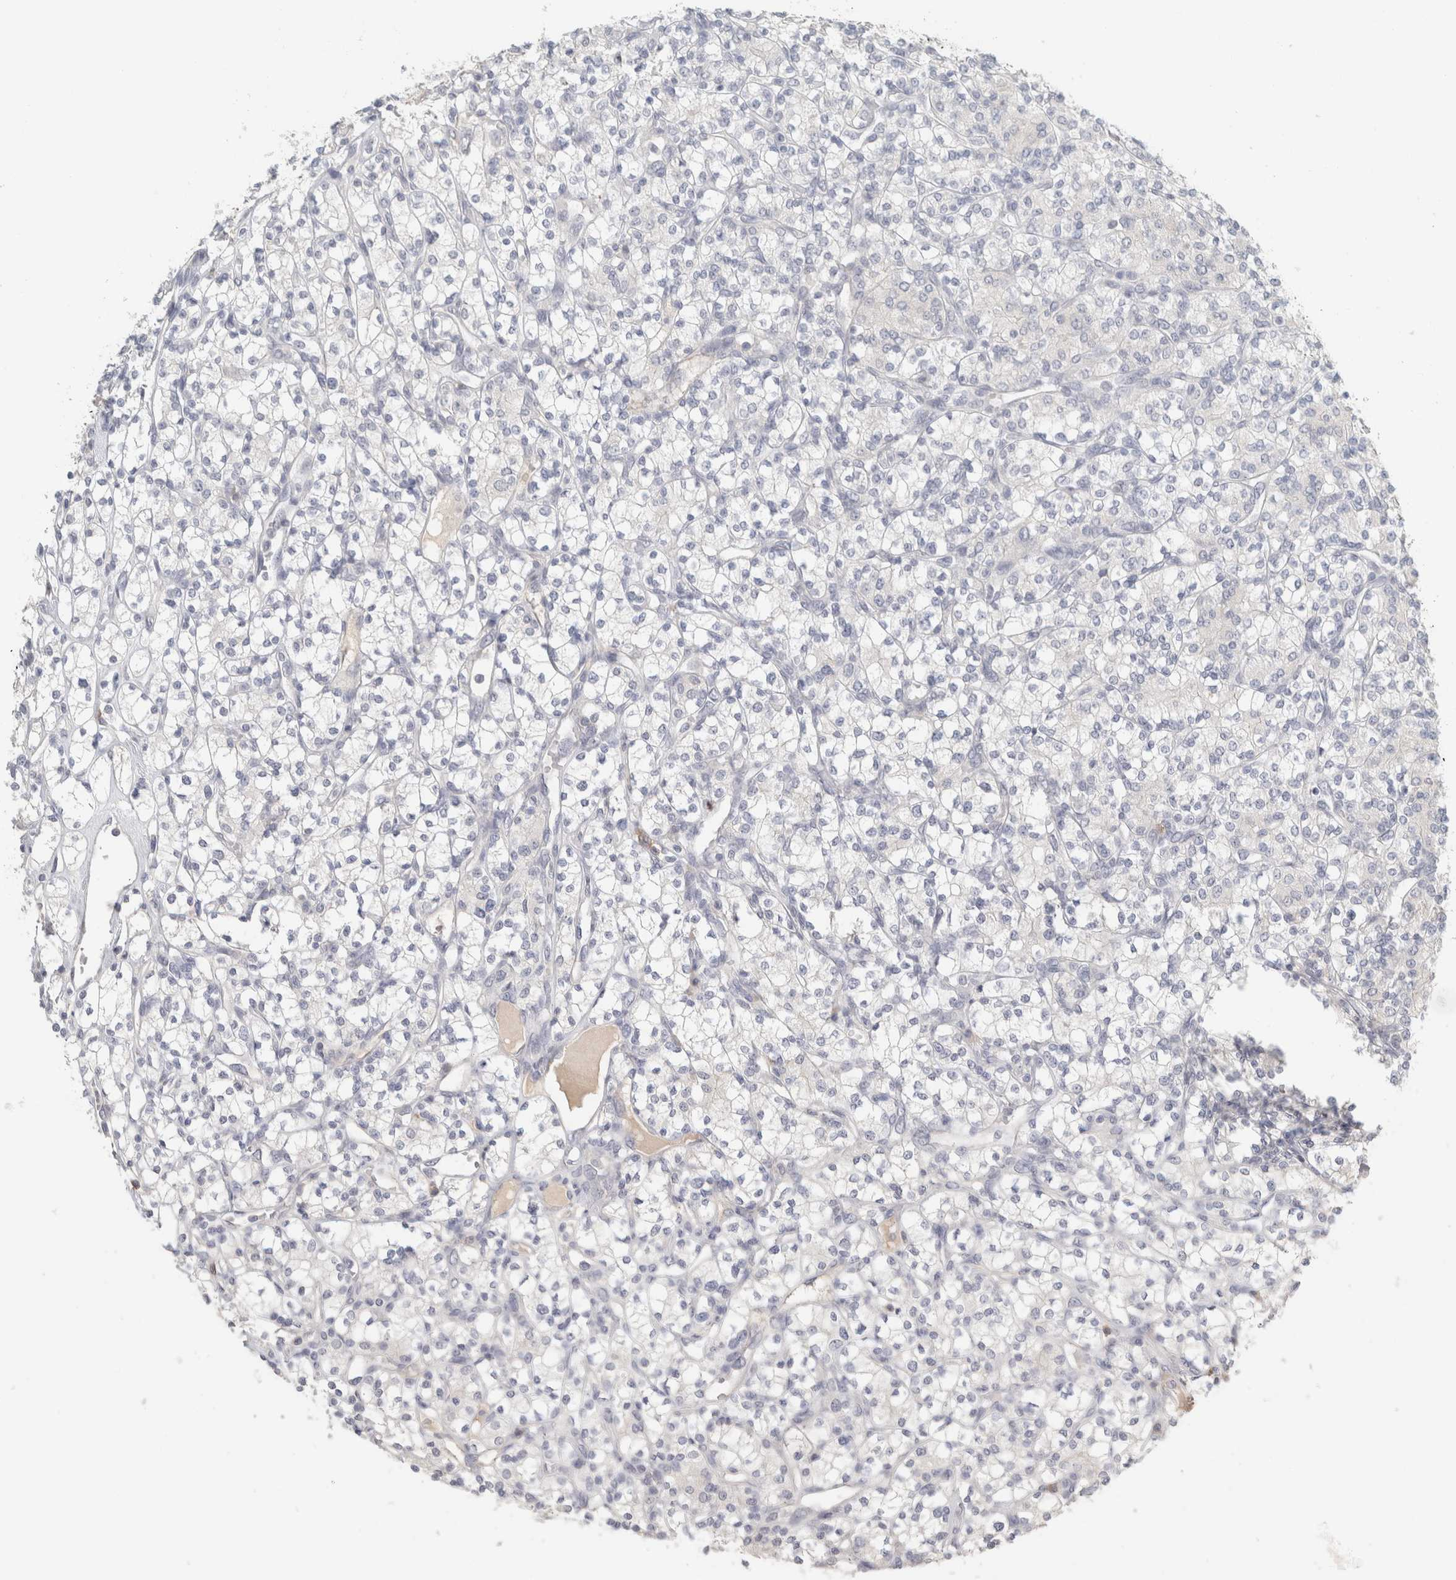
{"staining": {"intensity": "negative", "quantity": "none", "location": "none"}, "tissue": "renal cancer", "cell_type": "Tumor cells", "image_type": "cancer", "snomed": [{"axis": "morphology", "description": "Adenocarcinoma, NOS"}, {"axis": "topography", "description": "Kidney"}], "caption": "This photomicrograph is of renal cancer stained with immunohistochemistry to label a protein in brown with the nuclei are counter-stained blue. There is no staining in tumor cells.", "gene": "TRAT1", "patient": {"sex": "male", "age": 77}}